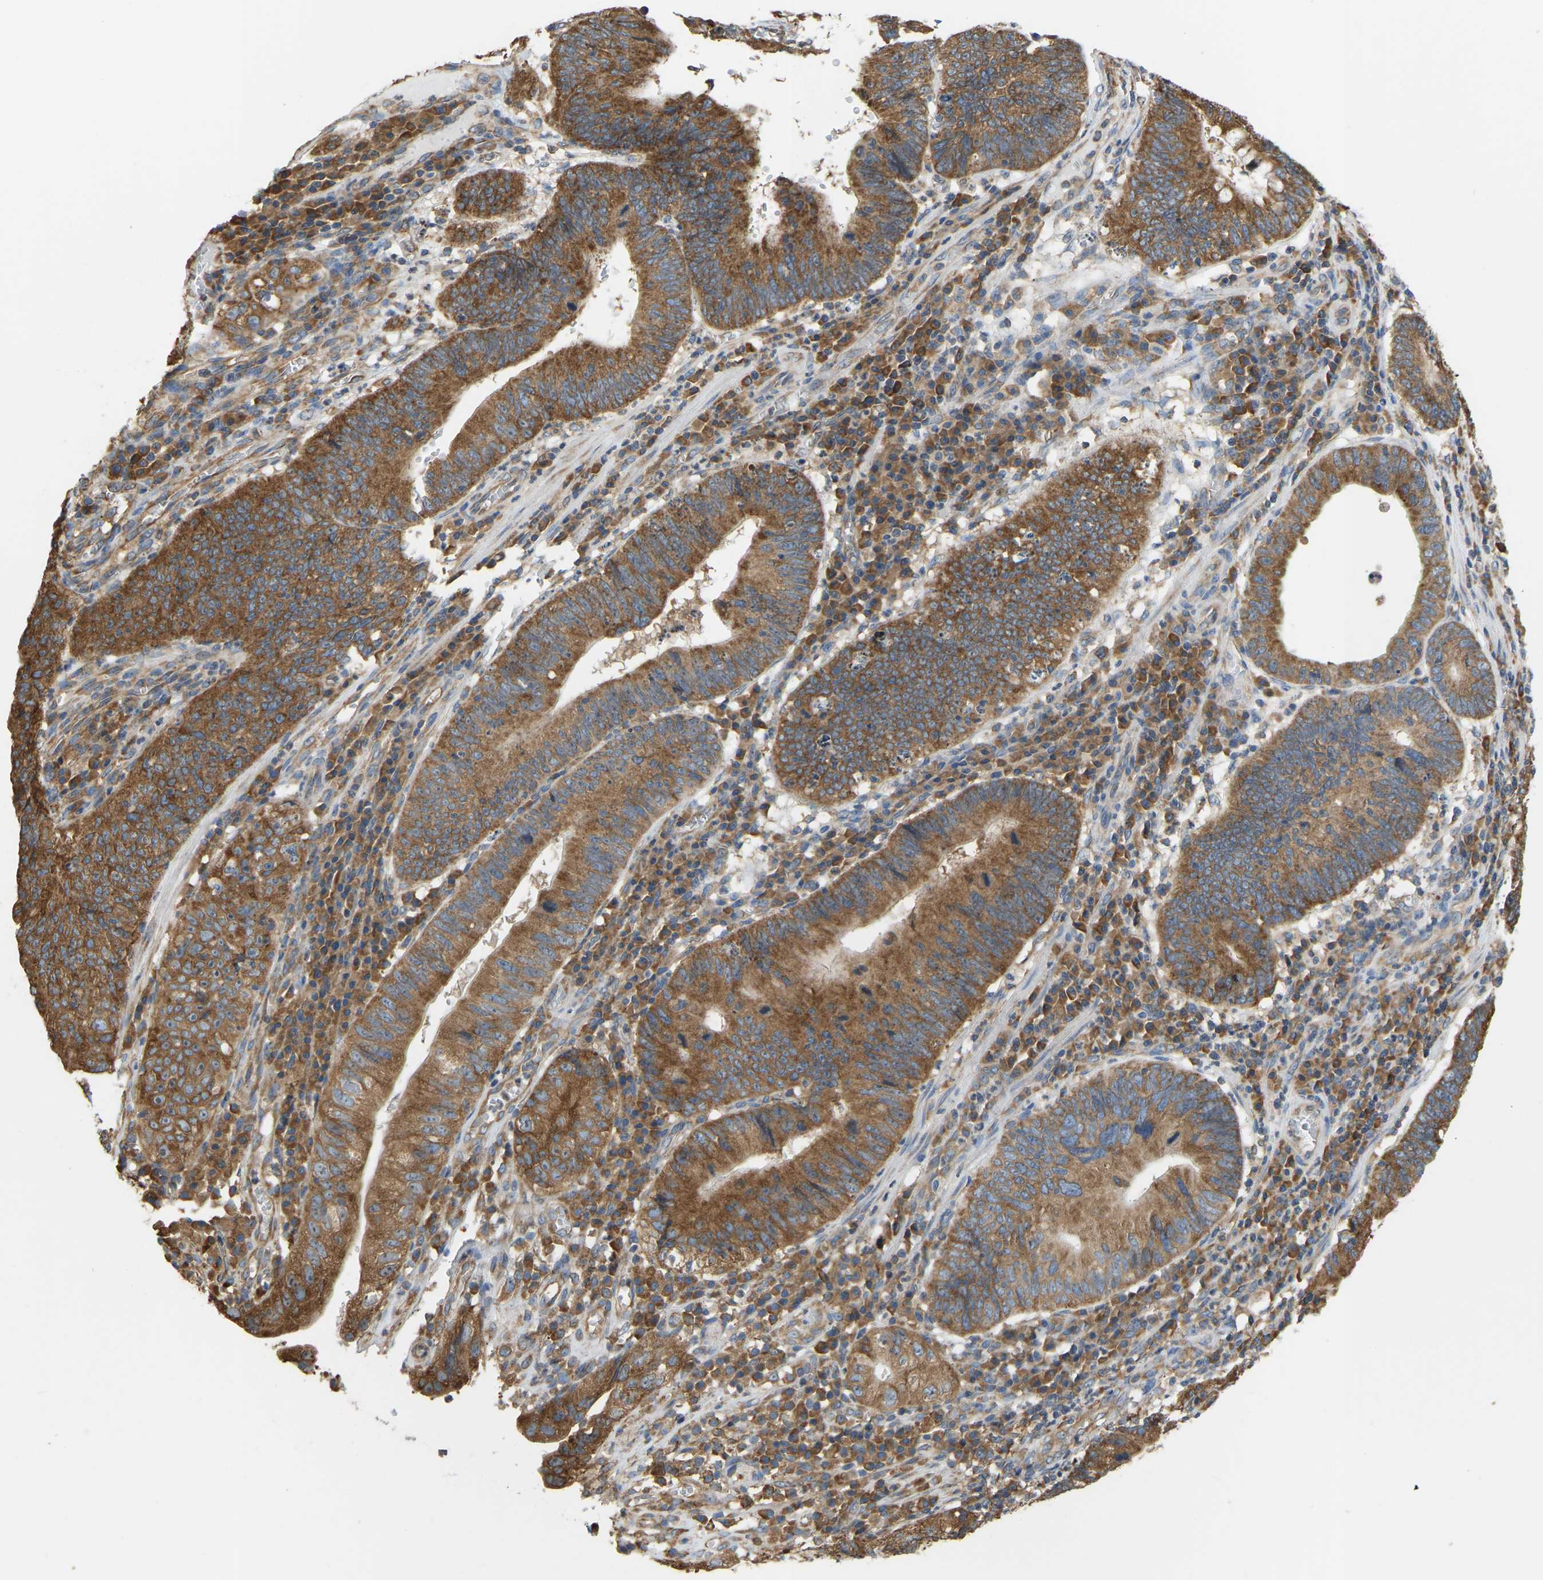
{"staining": {"intensity": "strong", "quantity": ">75%", "location": "cytoplasmic/membranous"}, "tissue": "stomach cancer", "cell_type": "Tumor cells", "image_type": "cancer", "snomed": [{"axis": "morphology", "description": "Adenocarcinoma, NOS"}, {"axis": "topography", "description": "Stomach"}], "caption": "Stomach adenocarcinoma tissue demonstrates strong cytoplasmic/membranous expression in about >75% of tumor cells", "gene": "RPS6KB2", "patient": {"sex": "male", "age": 59}}